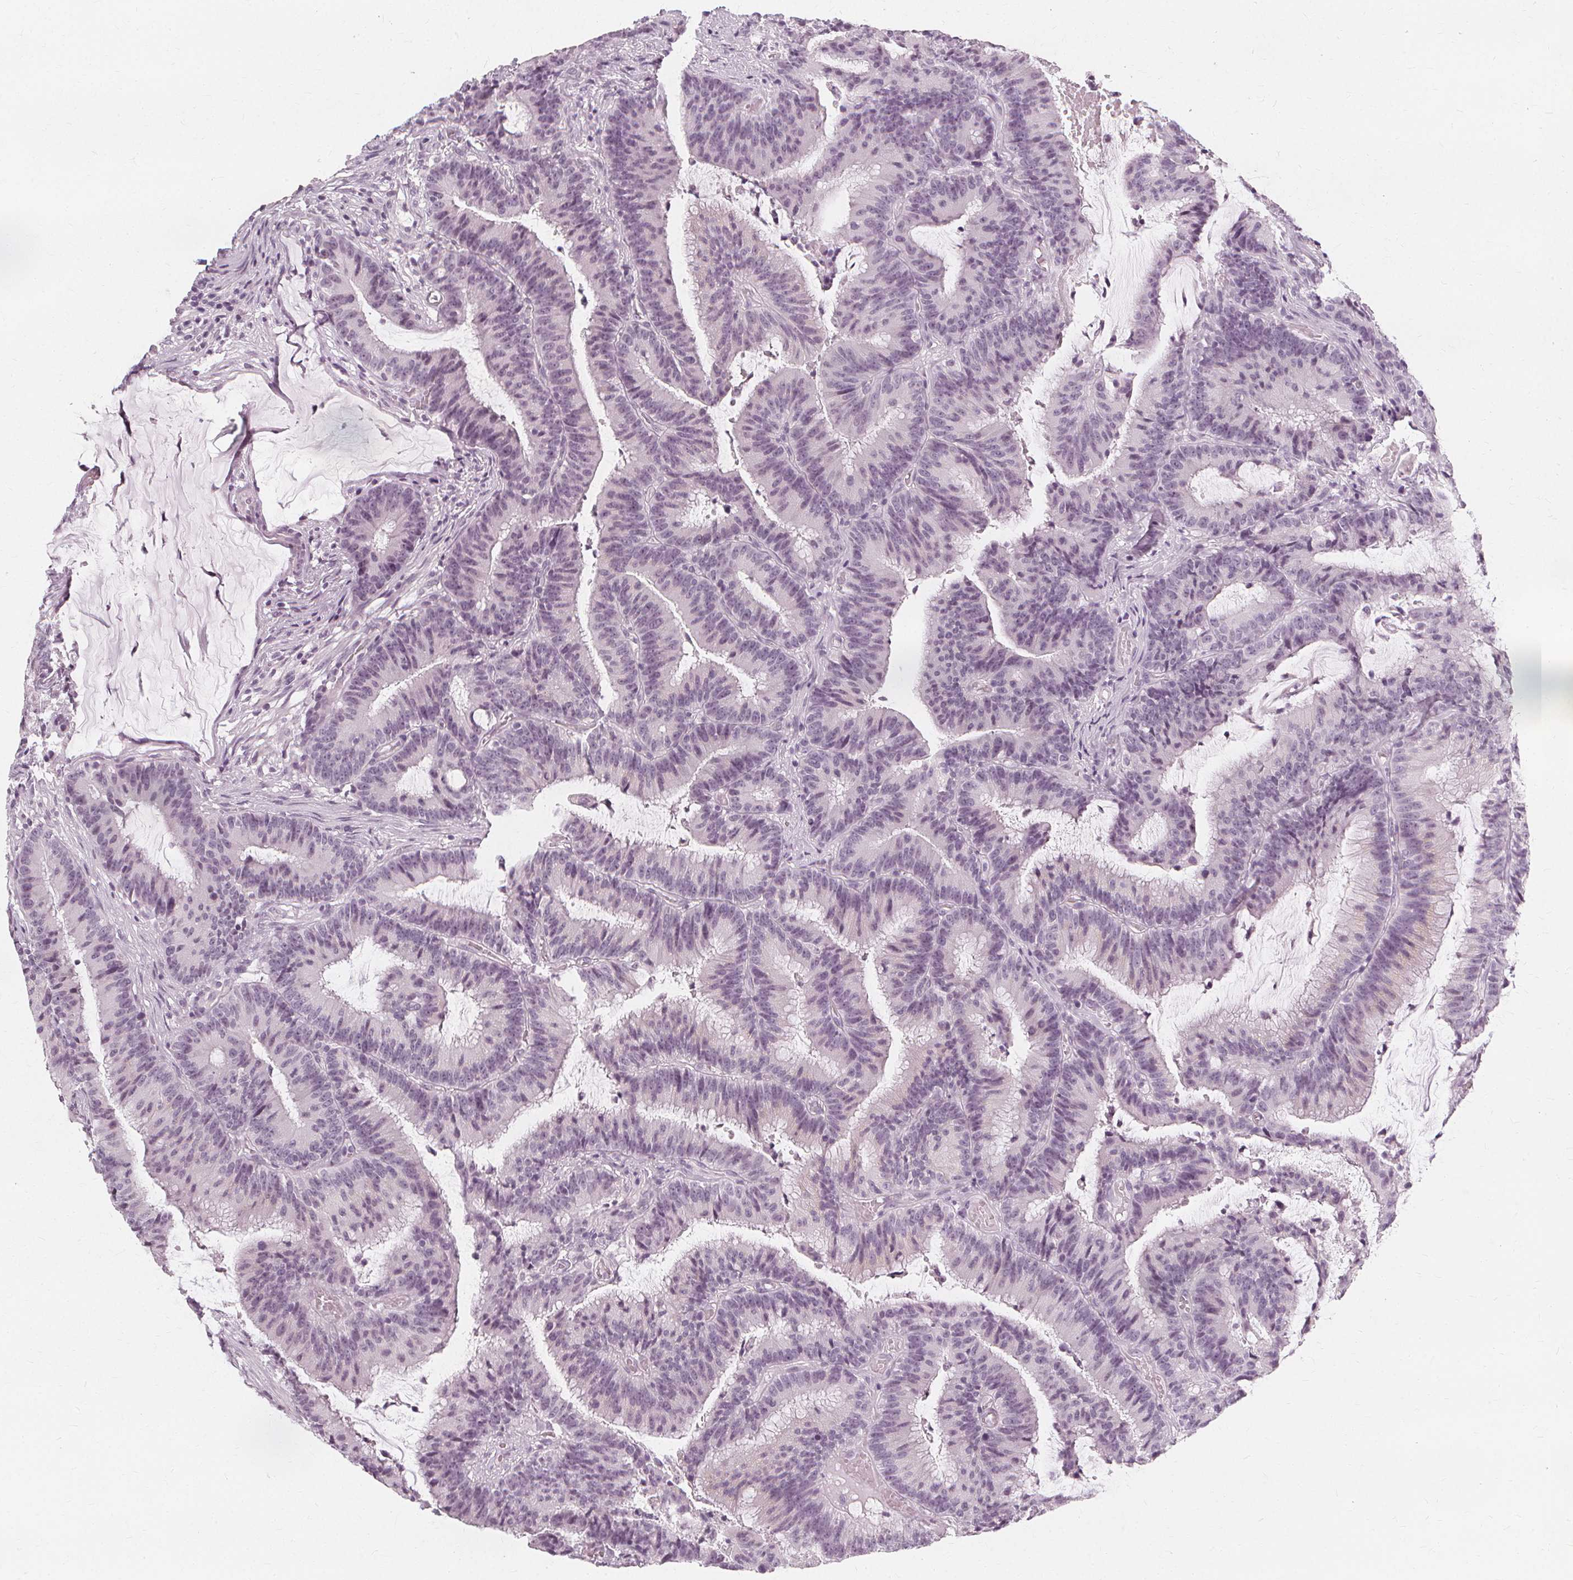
{"staining": {"intensity": "negative", "quantity": "none", "location": "none"}, "tissue": "colorectal cancer", "cell_type": "Tumor cells", "image_type": "cancer", "snomed": [{"axis": "morphology", "description": "Adenocarcinoma, NOS"}, {"axis": "topography", "description": "Colon"}], "caption": "Histopathology image shows no significant protein staining in tumor cells of colorectal cancer.", "gene": "NXPE1", "patient": {"sex": "female", "age": 78}}